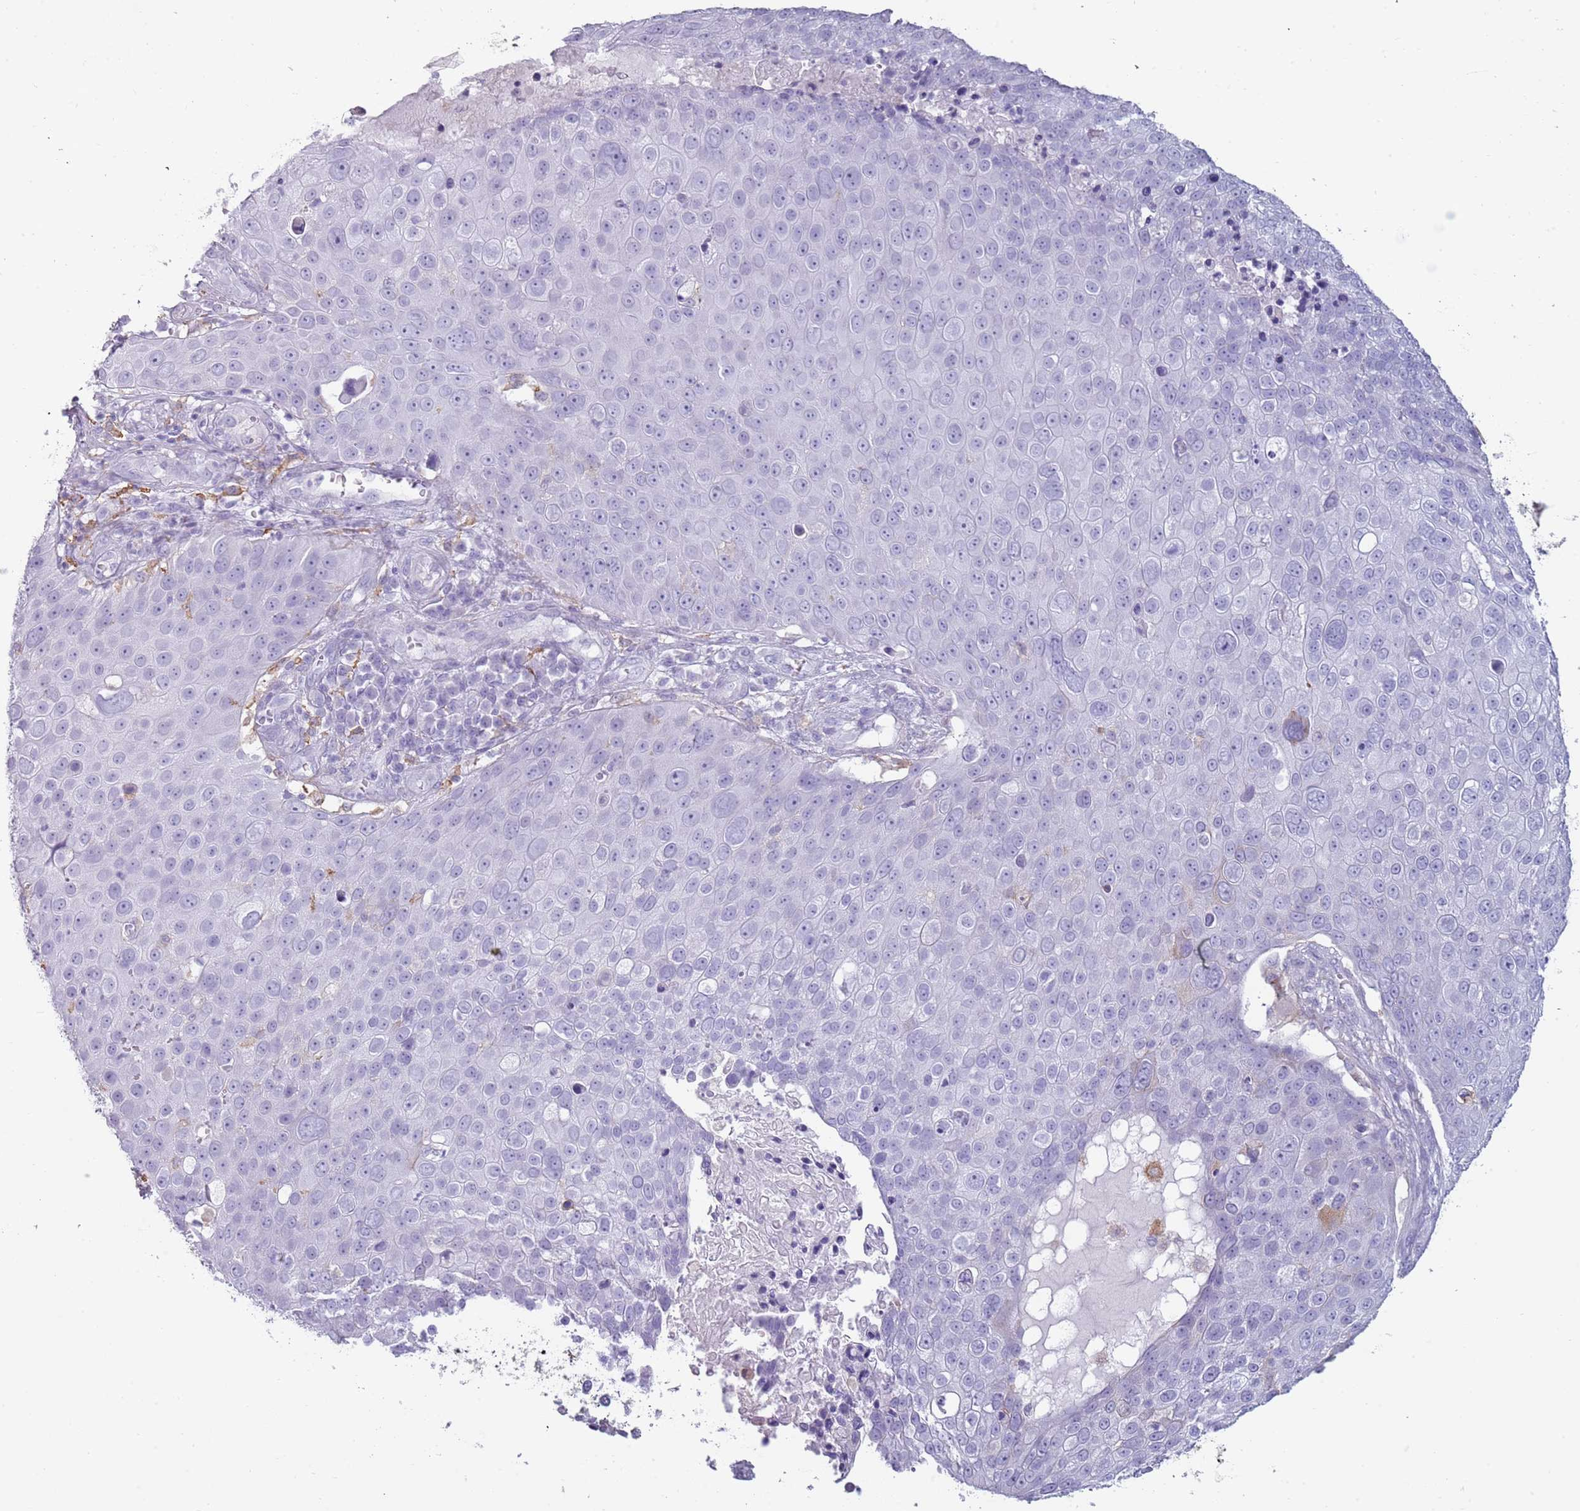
{"staining": {"intensity": "negative", "quantity": "none", "location": "none"}, "tissue": "skin cancer", "cell_type": "Tumor cells", "image_type": "cancer", "snomed": [{"axis": "morphology", "description": "Squamous cell carcinoma, NOS"}, {"axis": "topography", "description": "Skin"}], "caption": "Squamous cell carcinoma (skin) stained for a protein using IHC displays no expression tumor cells.", "gene": "COLEC12", "patient": {"sex": "male", "age": 71}}